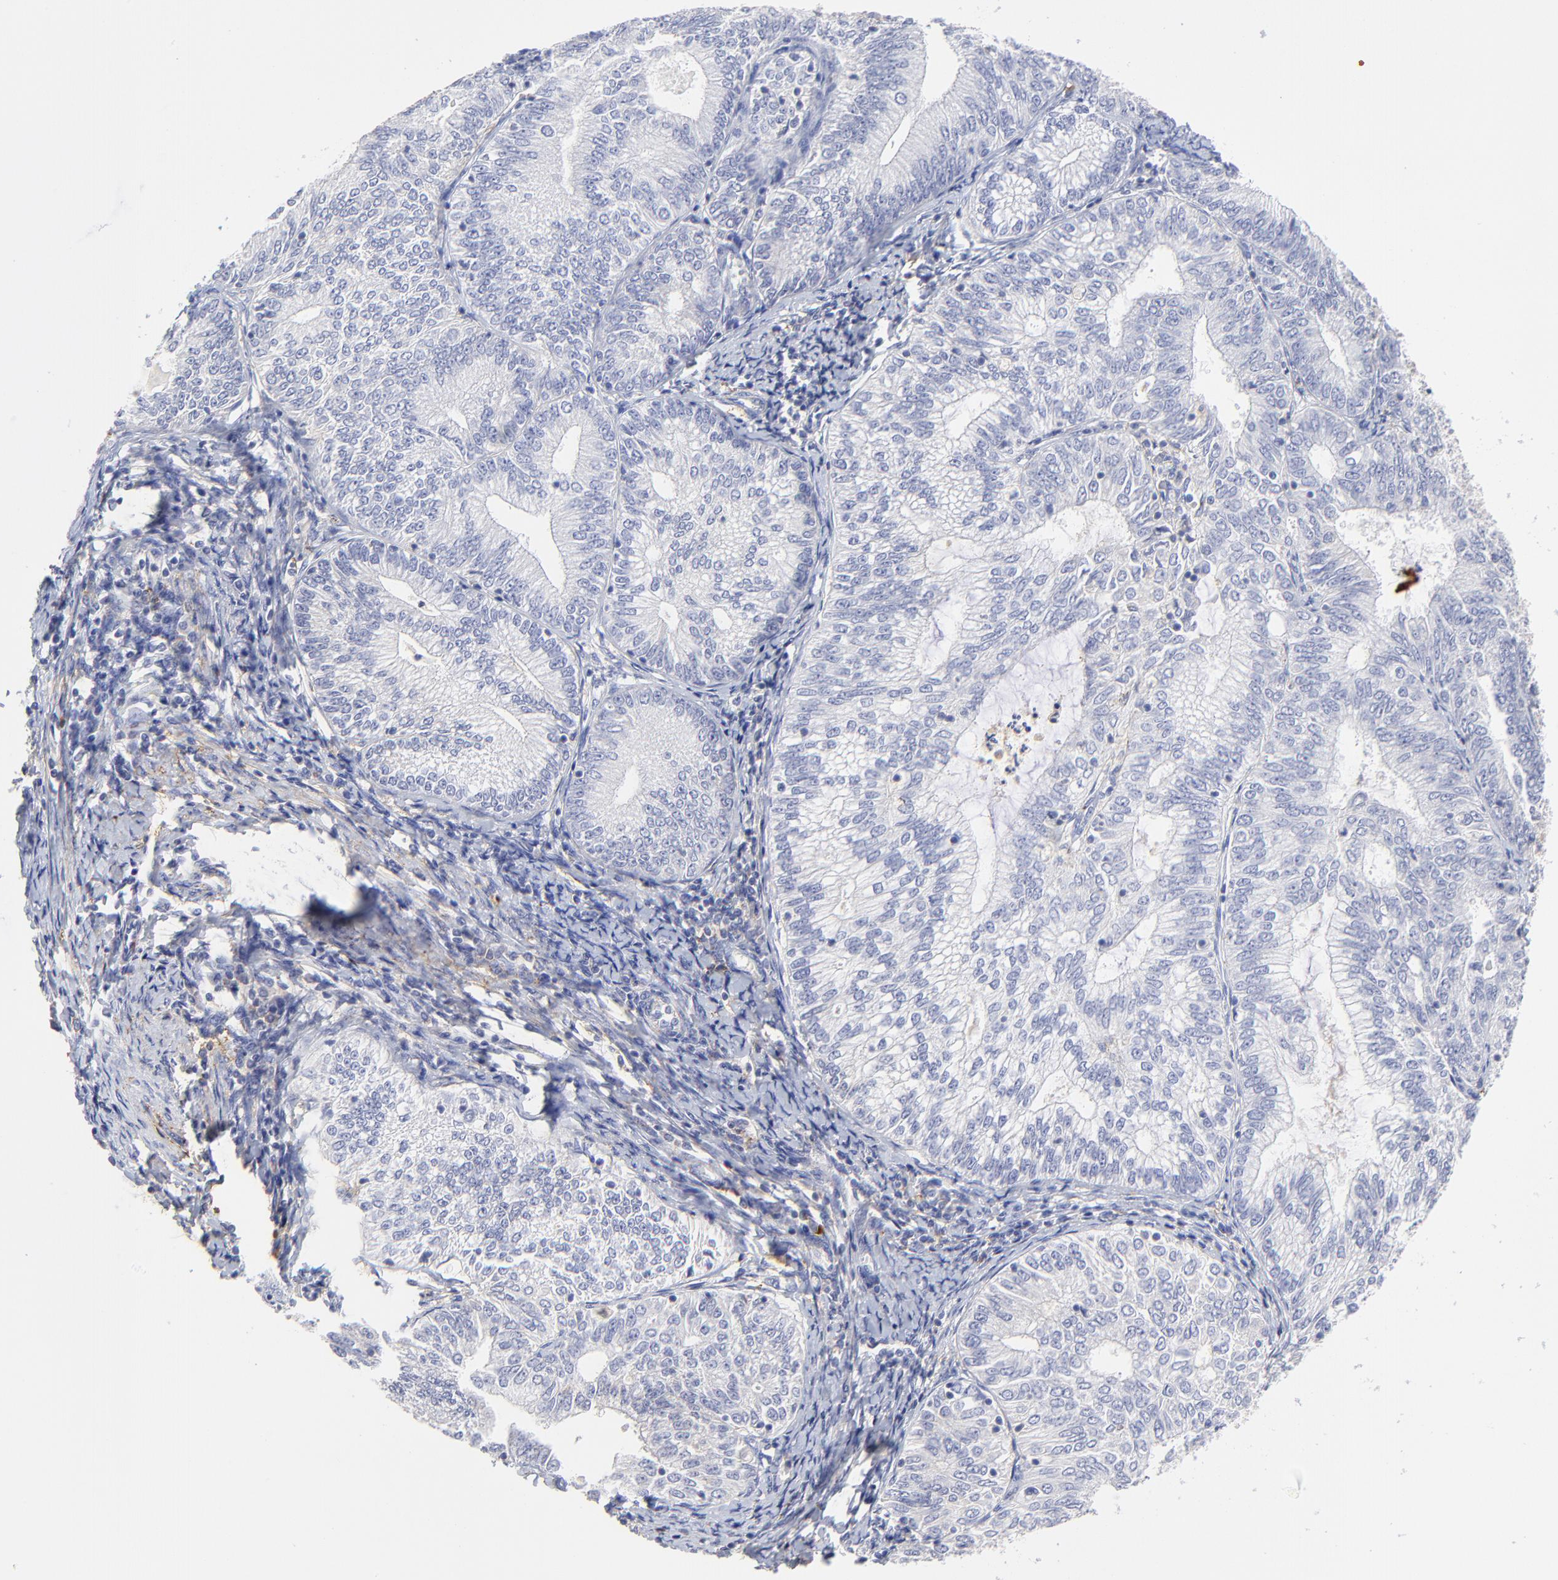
{"staining": {"intensity": "negative", "quantity": "none", "location": "none"}, "tissue": "endometrial cancer", "cell_type": "Tumor cells", "image_type": "cancer", "snomed": [{"axis": "morphology", "description": "Adenocarcinoma, NOS"}, {"axis": "topography", "description": "Endometrium"}], "caption": "DAB (3,3'-diaminobenzidine) immunohistochemical staining of endometrial cancer exhibits no significant staining in tumor cells.", "gene": "MDGA2", "patient": {"sex": "female", "age": 69}}